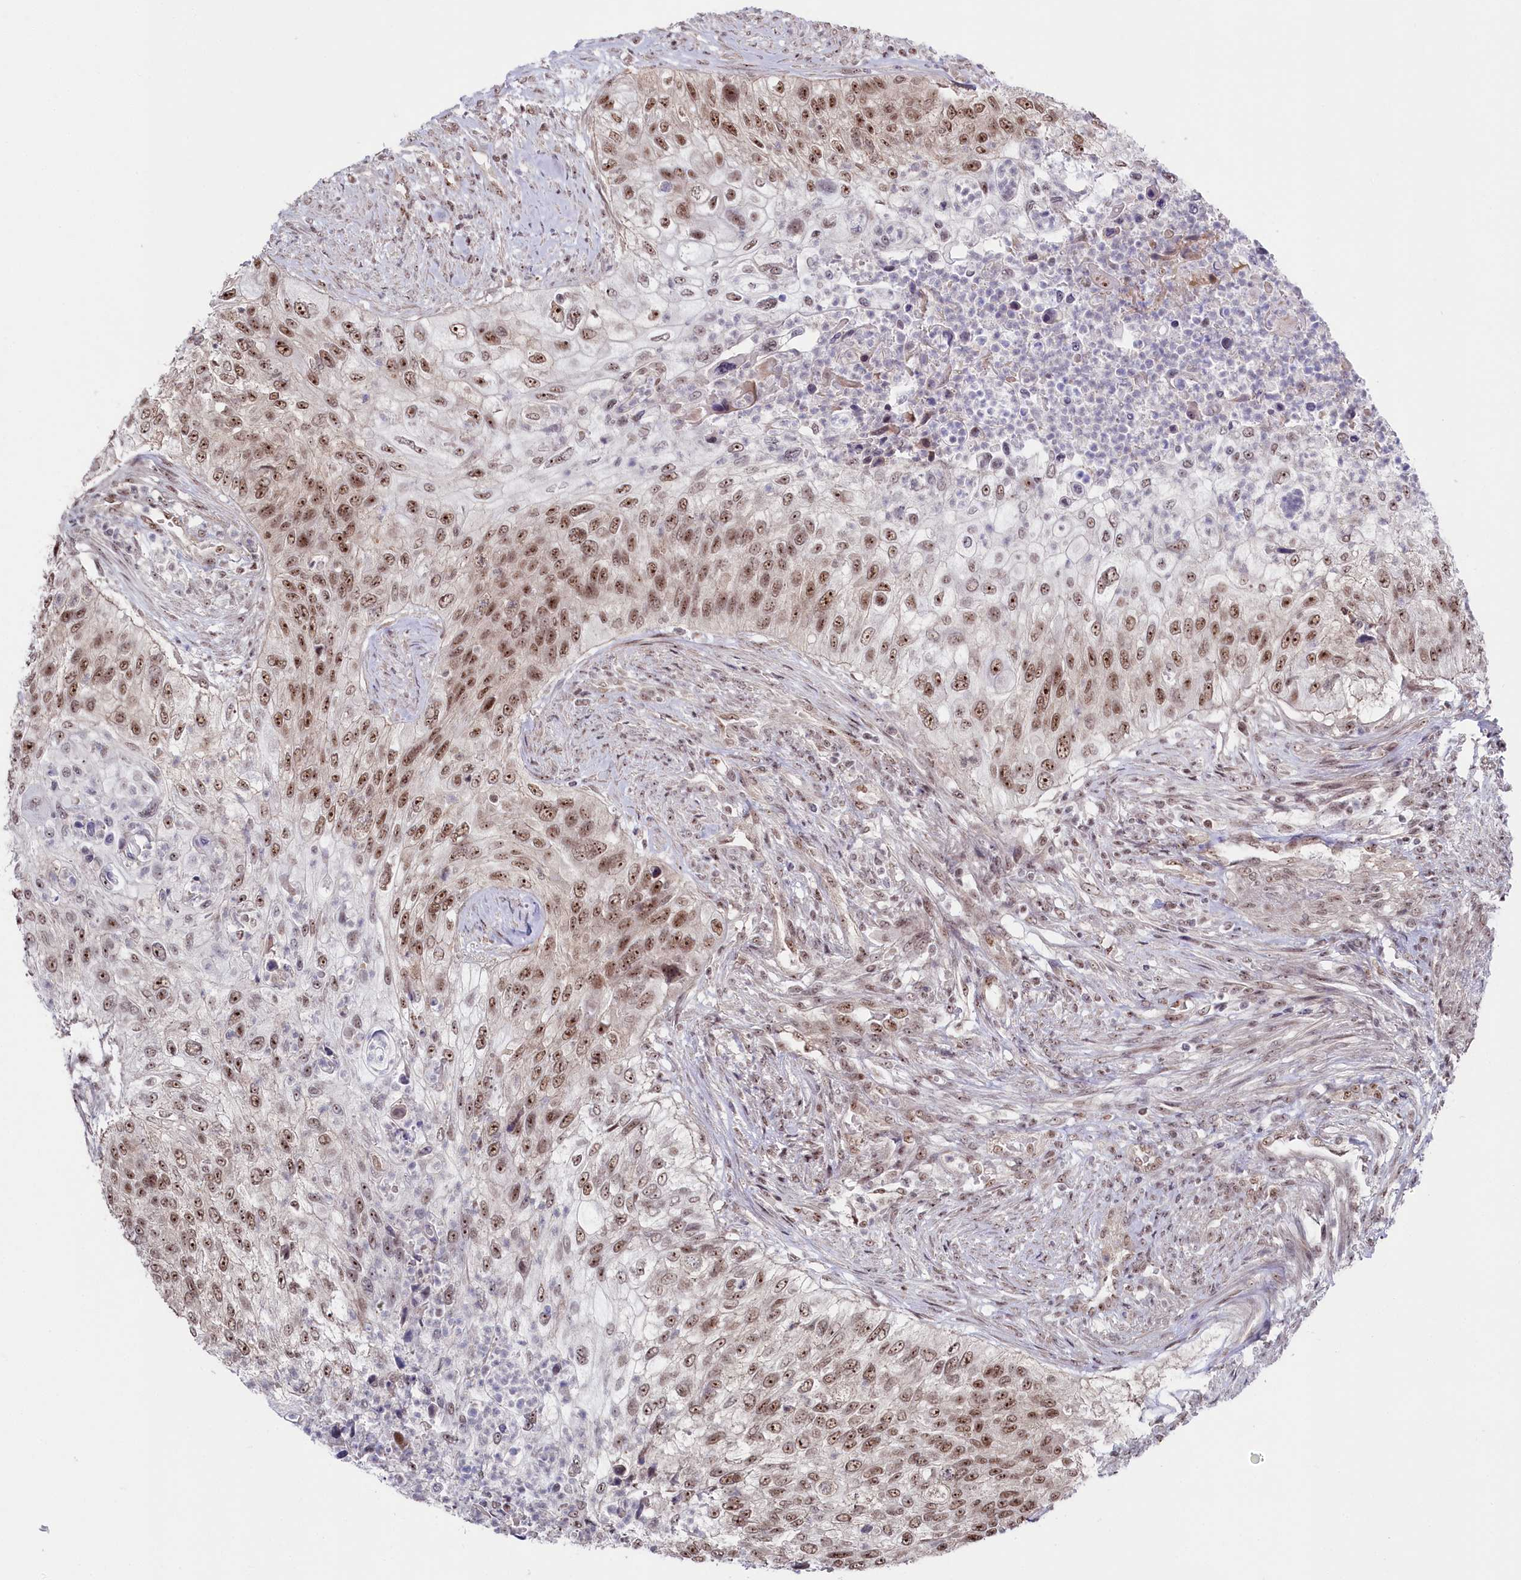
{"staining": {"intensity": "moderate", "quantity": ">75%", "location": "nuclear"}, "tissue": "urothelial cancer", "cell_type": "Tumor cells", "image_type": "cancer", "snomed": [{"axis": "morphology", "description": "Urothelial carcinoma, High grade"}, {"axis": "topography", "description": "Urinary bladder"}], "caption": "Immunohistochemistry (IHC) (DAB) staining of urothelial cancer displays moderate nuclear protein expression in approximately >75% of tumor cells.", "gene": "POLR2H", "patient": {"sex": "female", "age": 60}}